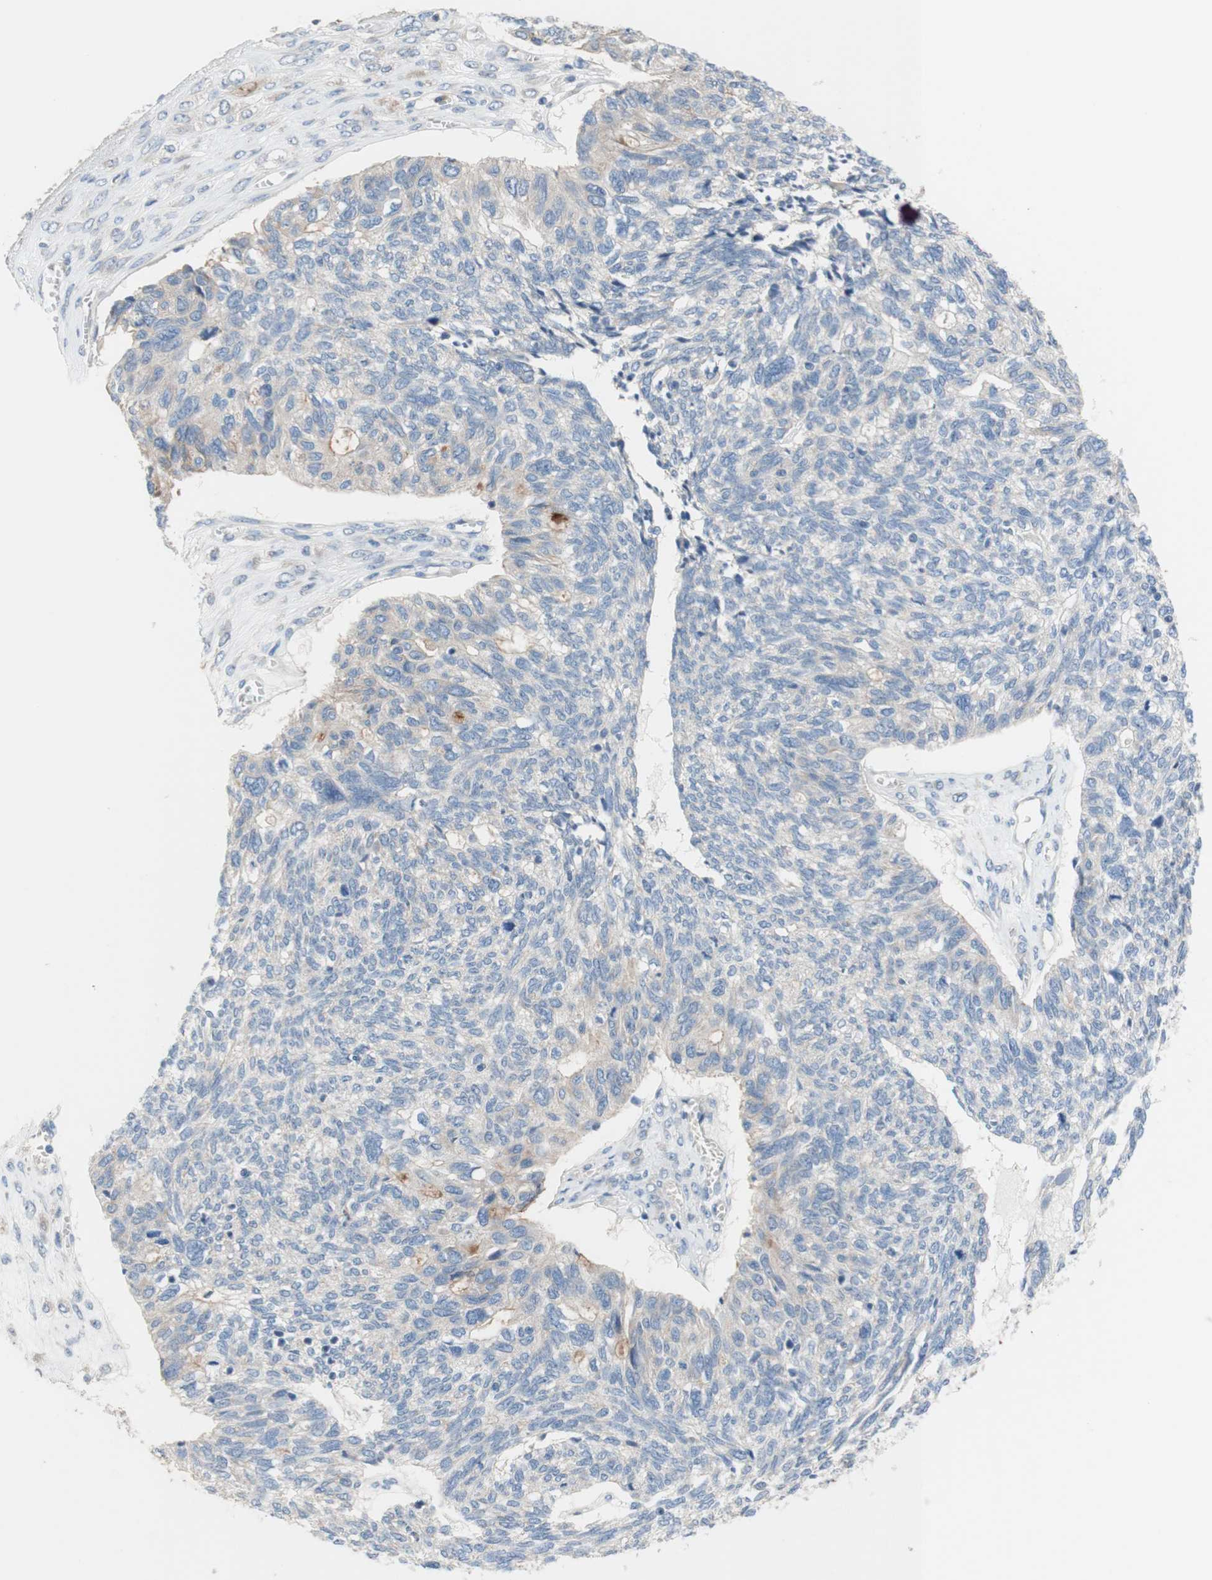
{"staining": {"intensity": "weak", "quantity": "<25%", "location": "cytoplasmic/membranous"}, "tissue": "ovarian cancer", "cell_type": "Tumor cells", "image_type": "cancer", "snomed": [{"axis": "morphology", "description": "Cystadenocarcinoma, serous, NOS"}, {"axis": "topography", "description": "Ovary"}], "caption": "Immunohistochemistry of human ovarian cancer (serous cystadenocarcinoma) exhibits no positivity in tumor cells.", "gene": "F3", "patient": {"sex": "female", "age": 79}}